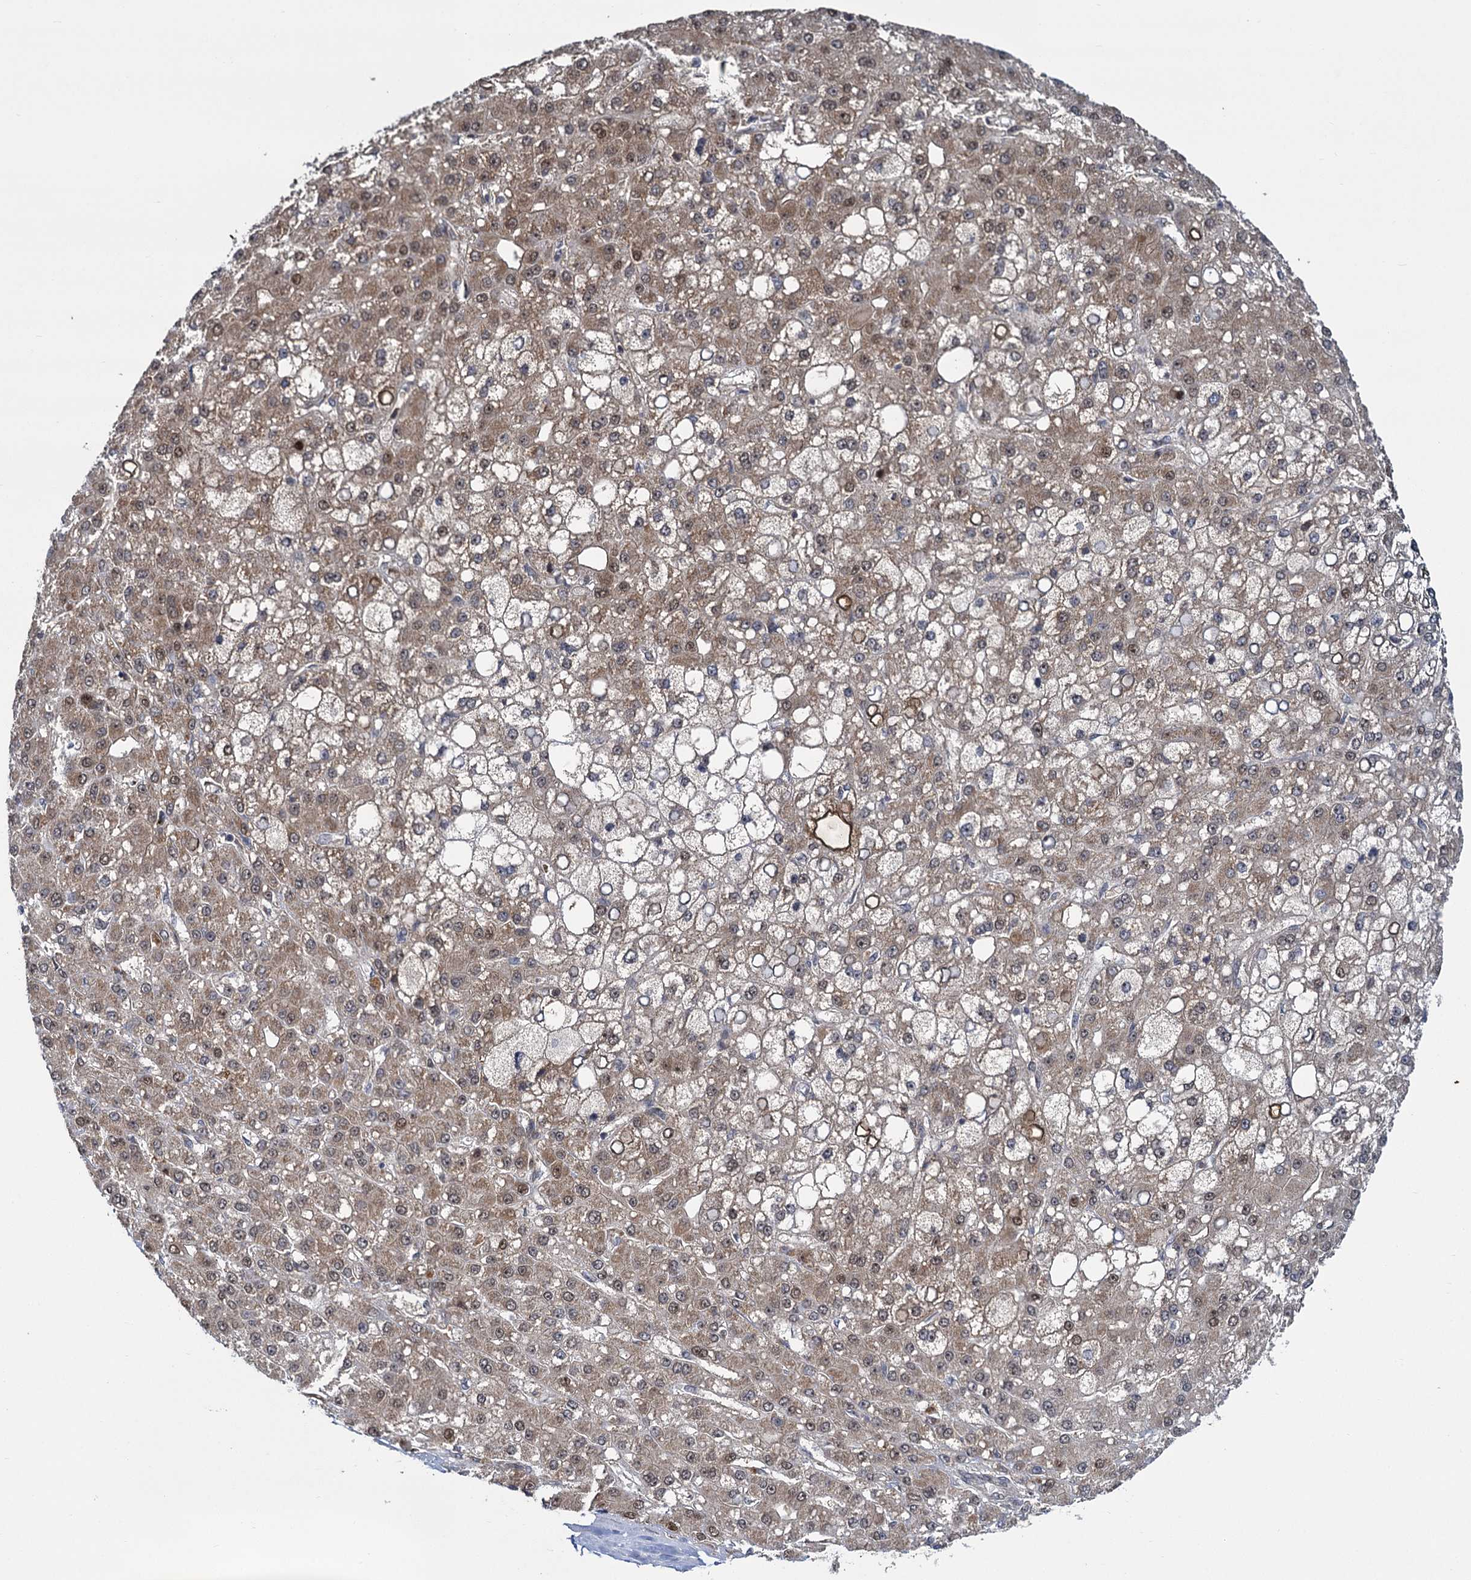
{"staining": {"intensity": "moderate", "quantity": ">75%", "location": "cytoplasmic/membranous,nuclear"}, "tissue": "liver cancer", "cell_type": "Tumor cells", "image_type": "cancer", "snomed": [{"axis": "morphology", "description": "Carcinoma, Hepatocellular, NOS"}, {"axis": "topography", "description": "Liver"}], "caption": "This micrograph shows immunohistochemistry staining of liver cancer, with medium moderate cytoplasmic/membranous and nuclear expression in about >75% of tumor cells.", "gene": "GAL3ST4", "patient": {"sex": "male", "age": 67}}